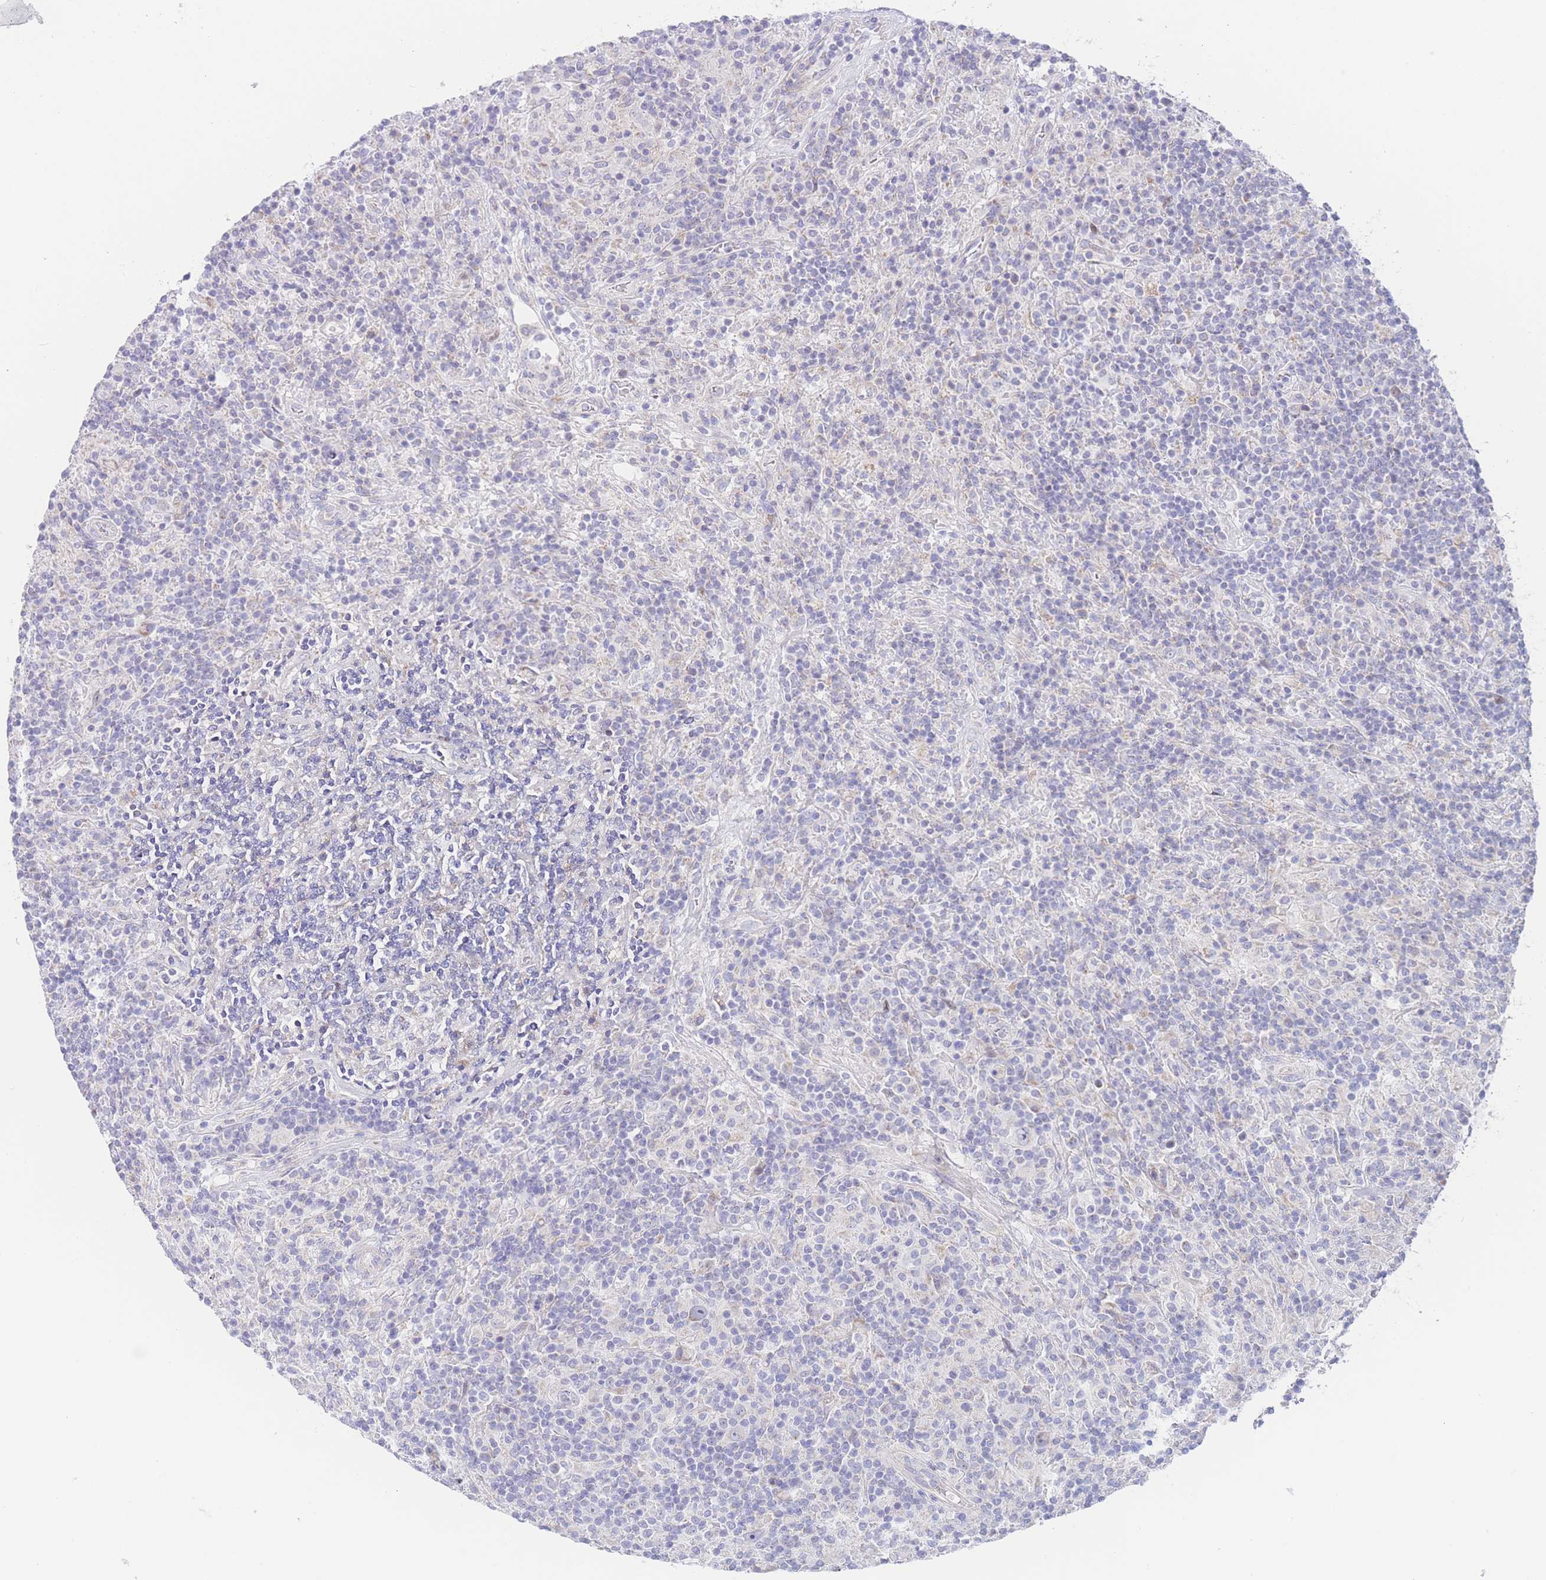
{"staining": {"intensity": "negative", "quantity": "none", "location": "none"}, "tissue": "lymphoma", "cell_type": "Tumor cells", "image_type": "cancer", "snomed": [{"axis": "morphology", "description": "Hodgkin's disease, NOS"}, {"axis": "topography", "description": "Lymph node"}], "caption": "Tumor cells show no significant protein expression in Hodgkin's disease. Nuclei are stained in blue.", "gene": "GPAM", "patient": {"sex": "male", "age": 70}}